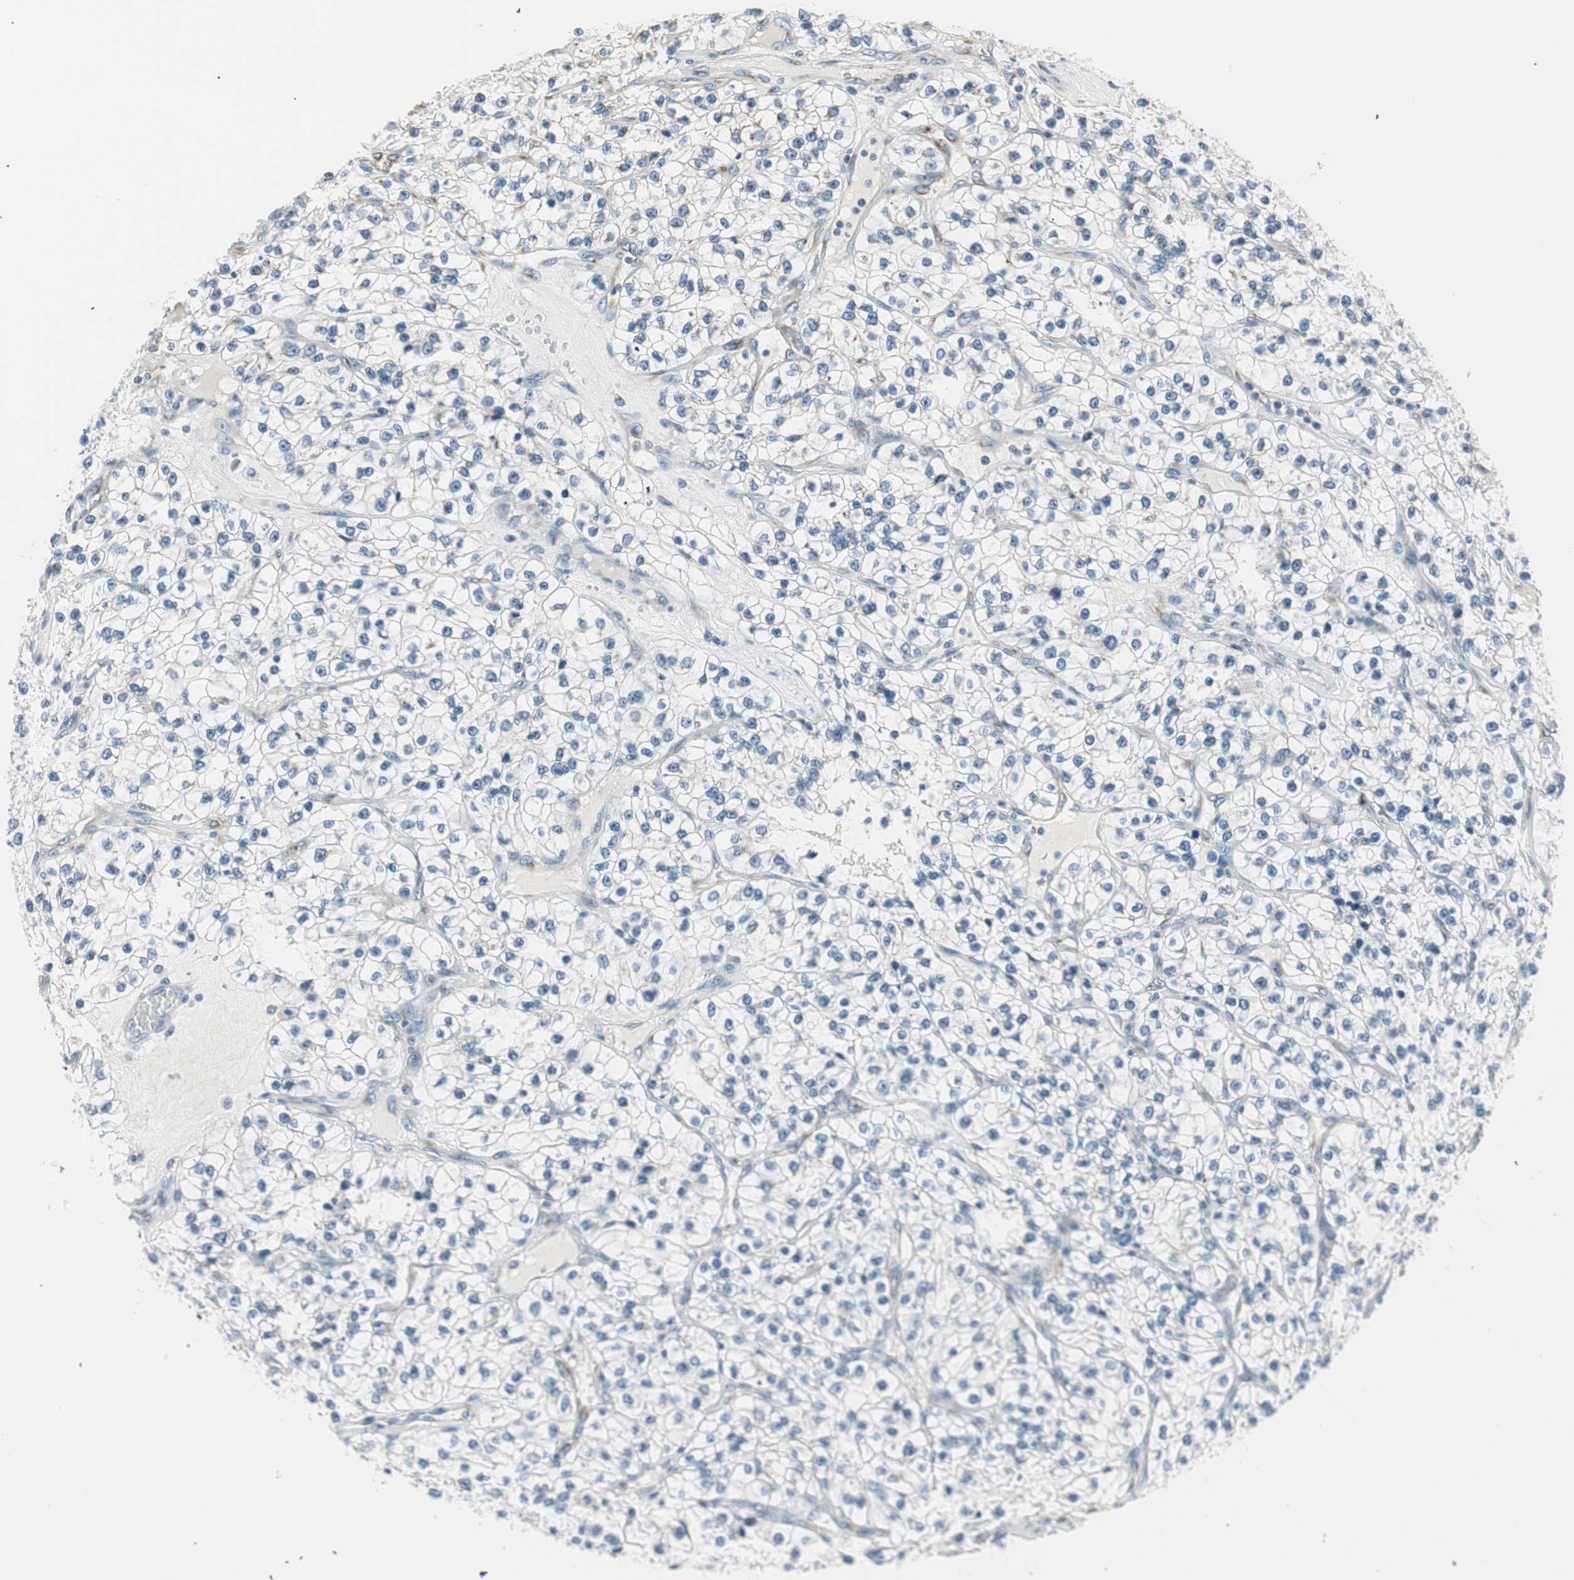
{"staining": {"intensity": "negative", "quantity": "none", "location": "none"}, "tissue": "renal cancer", "cell_type": "Tumor cells", "image_type": "cancer", "snomed": [{"axis": "morphology", "description": "Adenocarcinoma, NOS"}, {"axis": "topography", "description": "Kidney"}], "caption": "Immunohistochemical staining of renal cancer (adenocarcinoma) displays no significant staining in tumor cells.", "gene": "TMF1", "patient": {"sex": "female", "age": 57}}